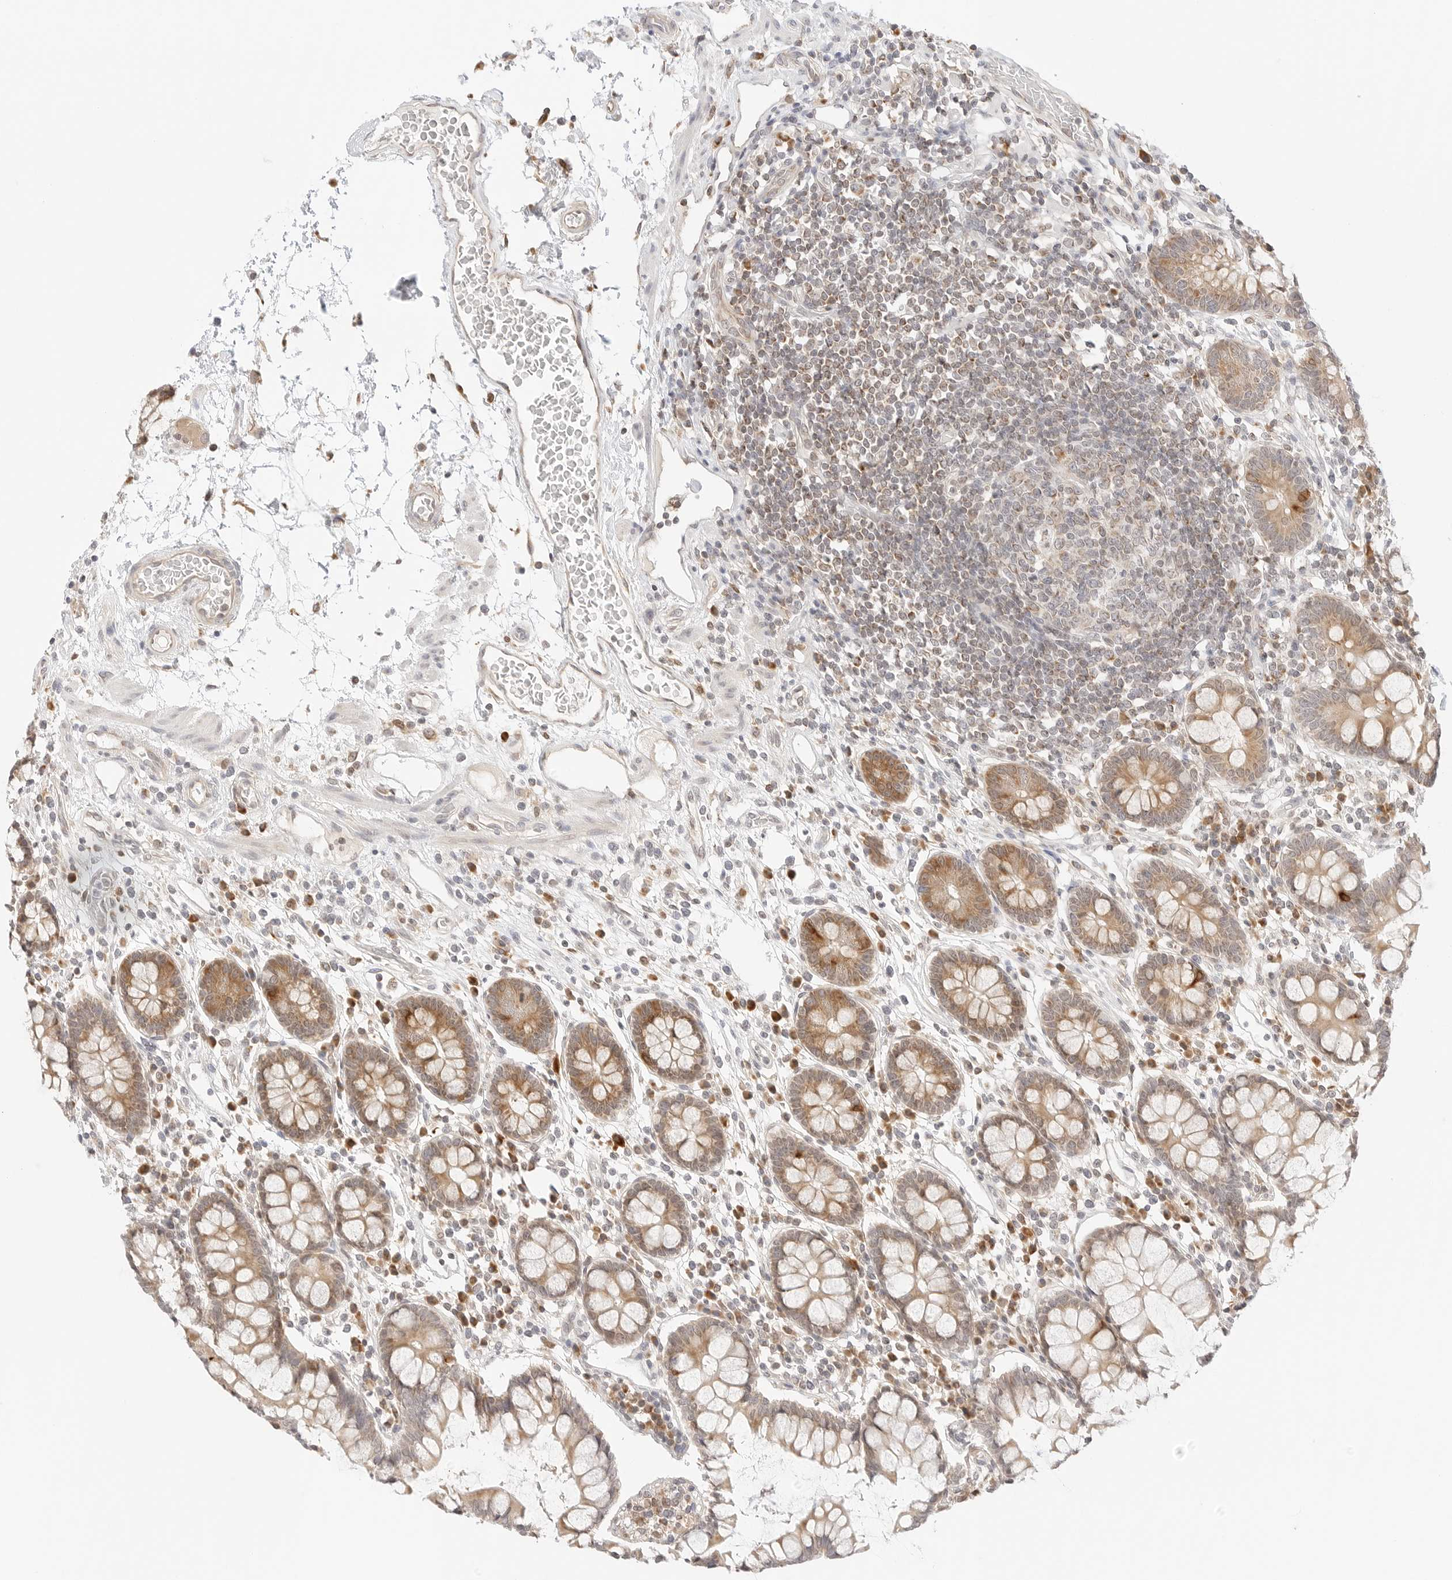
{"staining": {"intensity": "weak", "quantity": "25%-75%", "location": "cytoplasmic/membranous"}, "tissue": "colon", "cell_type": "Endothelial cells", "image_type": "normal", "snomed": [{"axis": "morphology", "description": "Normal tissue, NOS"}, {"axis": "topography", "description": "Colon"}], "caption": "IHC micrograph of unremarkable human colon stained for a protein (brown), which displays low levels of weak cytoplasmic/membranous staining in about 25%-75% of endothelial cells.", "gene": "ERO1B", "patient": {"sex": "female", "age": 79}}